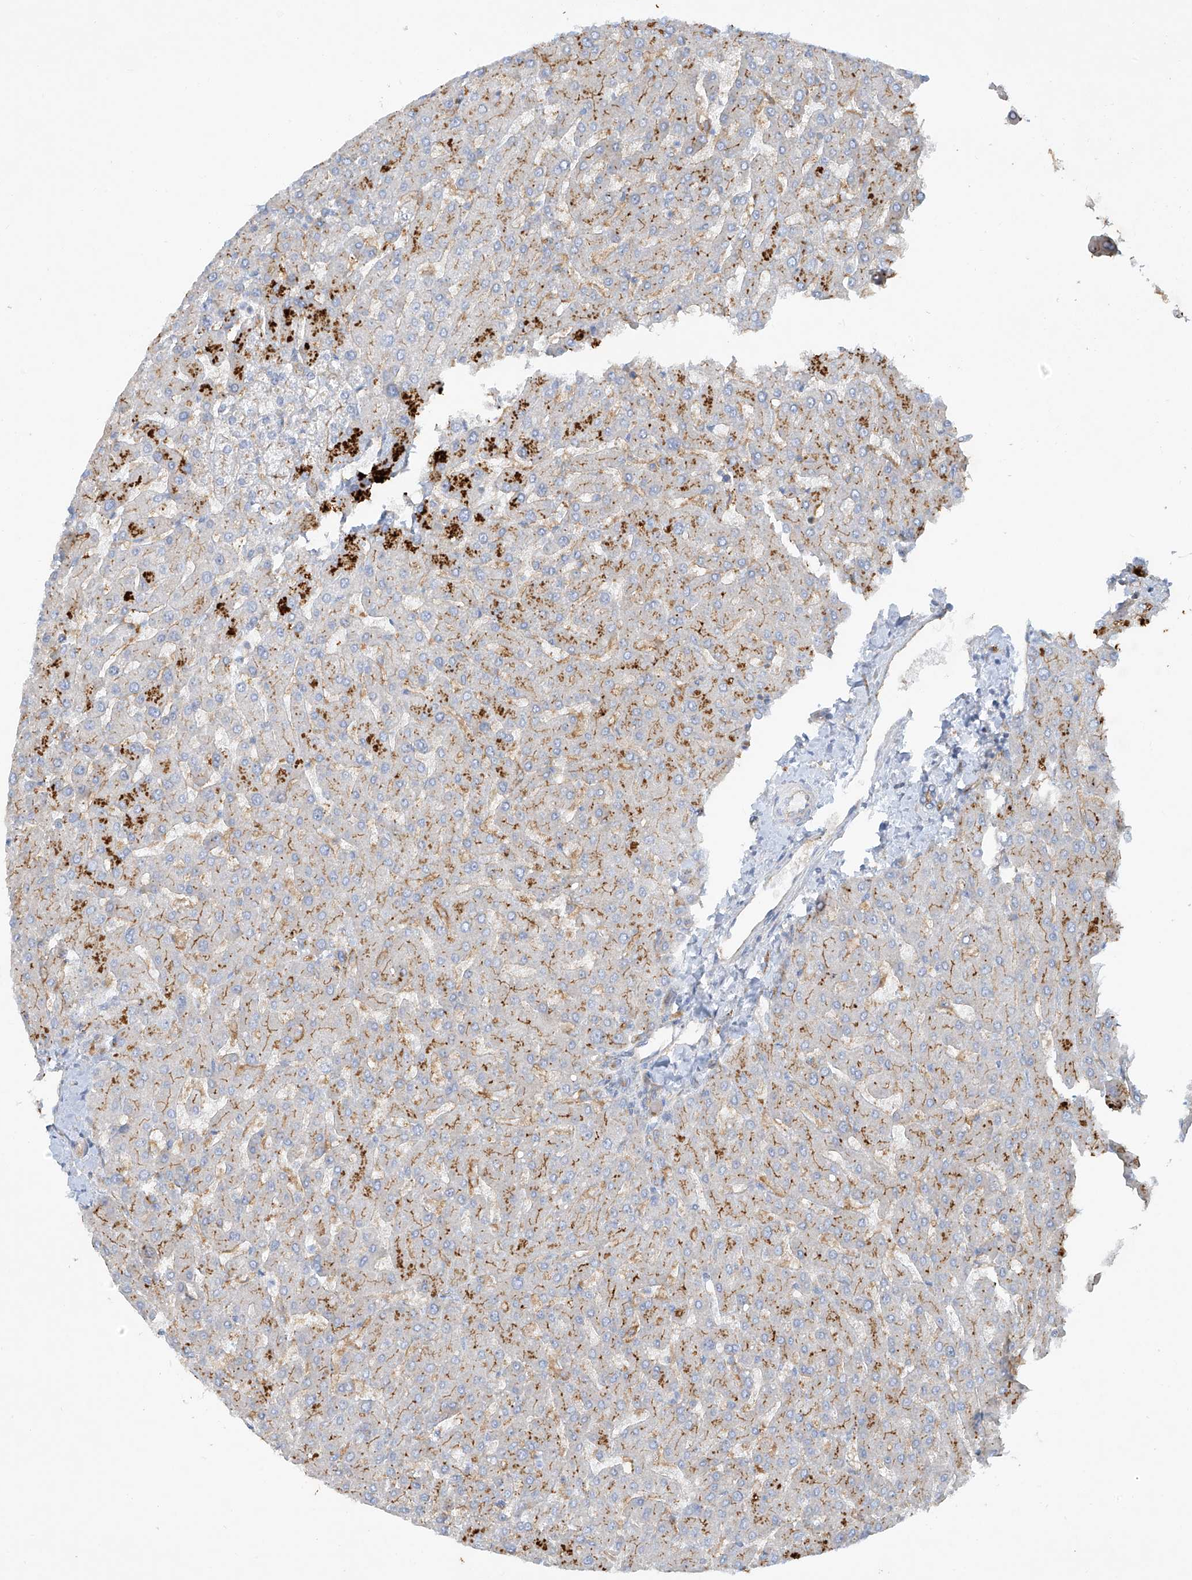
{"staining": {"intensity": "moderate", "quantity": "25%-75%", "location": "cytoplasmic/membranous"}, "tissue": "liver", "cell_type": "Cholangiocytes", "image_type": "normal", "snomed": [{"axis": "morphology", "description": "Normal tissue, NOS"}, {"axis": "topography", "description": "Liver"}], "caption": "Brown immunohistochemical staining in benign human liver demonstrates moderate cytoplasmic/membranous staining in about 25%-75% of cholangiocytes. (Brightfield microscopy of DAB IHC at high magnification).", "gene": "VAMP5", "patient": {"sex": "male", "age": 55}}